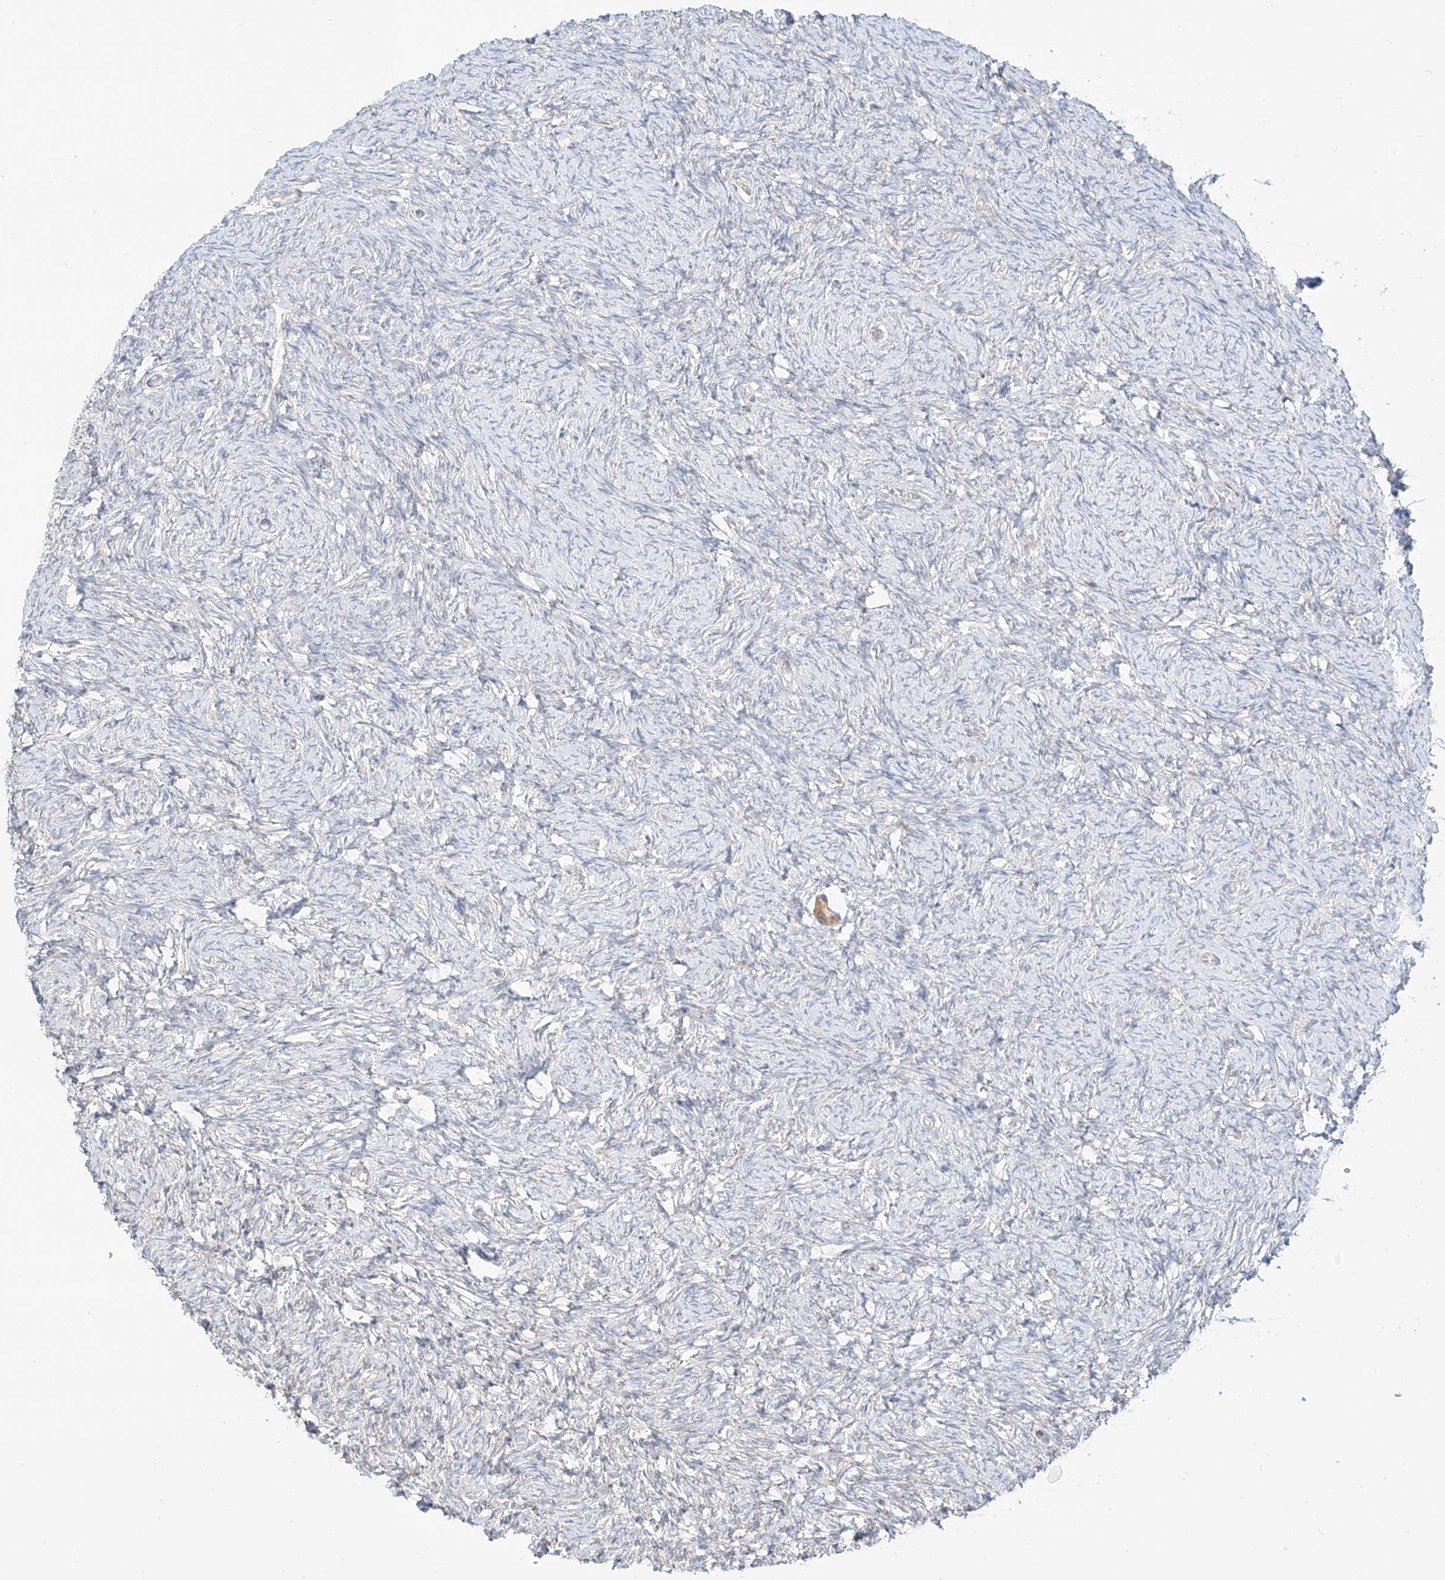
{"staining": {"intensity": "weak", "quantity": ">75%", "location": "cytoplasmic/membranous"}, "tissue": "ovary", "cell_type": "Follicle cells", "image_type": "normal", "snomed": [{"axis": "morphology", "description": "Normal tissue, NOS"}, {"axis": "morphology", "description": "Cyst, NOS"}, {"axis": "topography", "description": "Ovary"}], "caption": "IHC (DAB (3,3'-diaminobenzidine)) staining of normal human ovary demonstrates weak cytoplasmic/membranous protein expression in about >75% of follicle cells.", "gene": "SYTL3", "patient": {"sex": "female", "age": 33}}